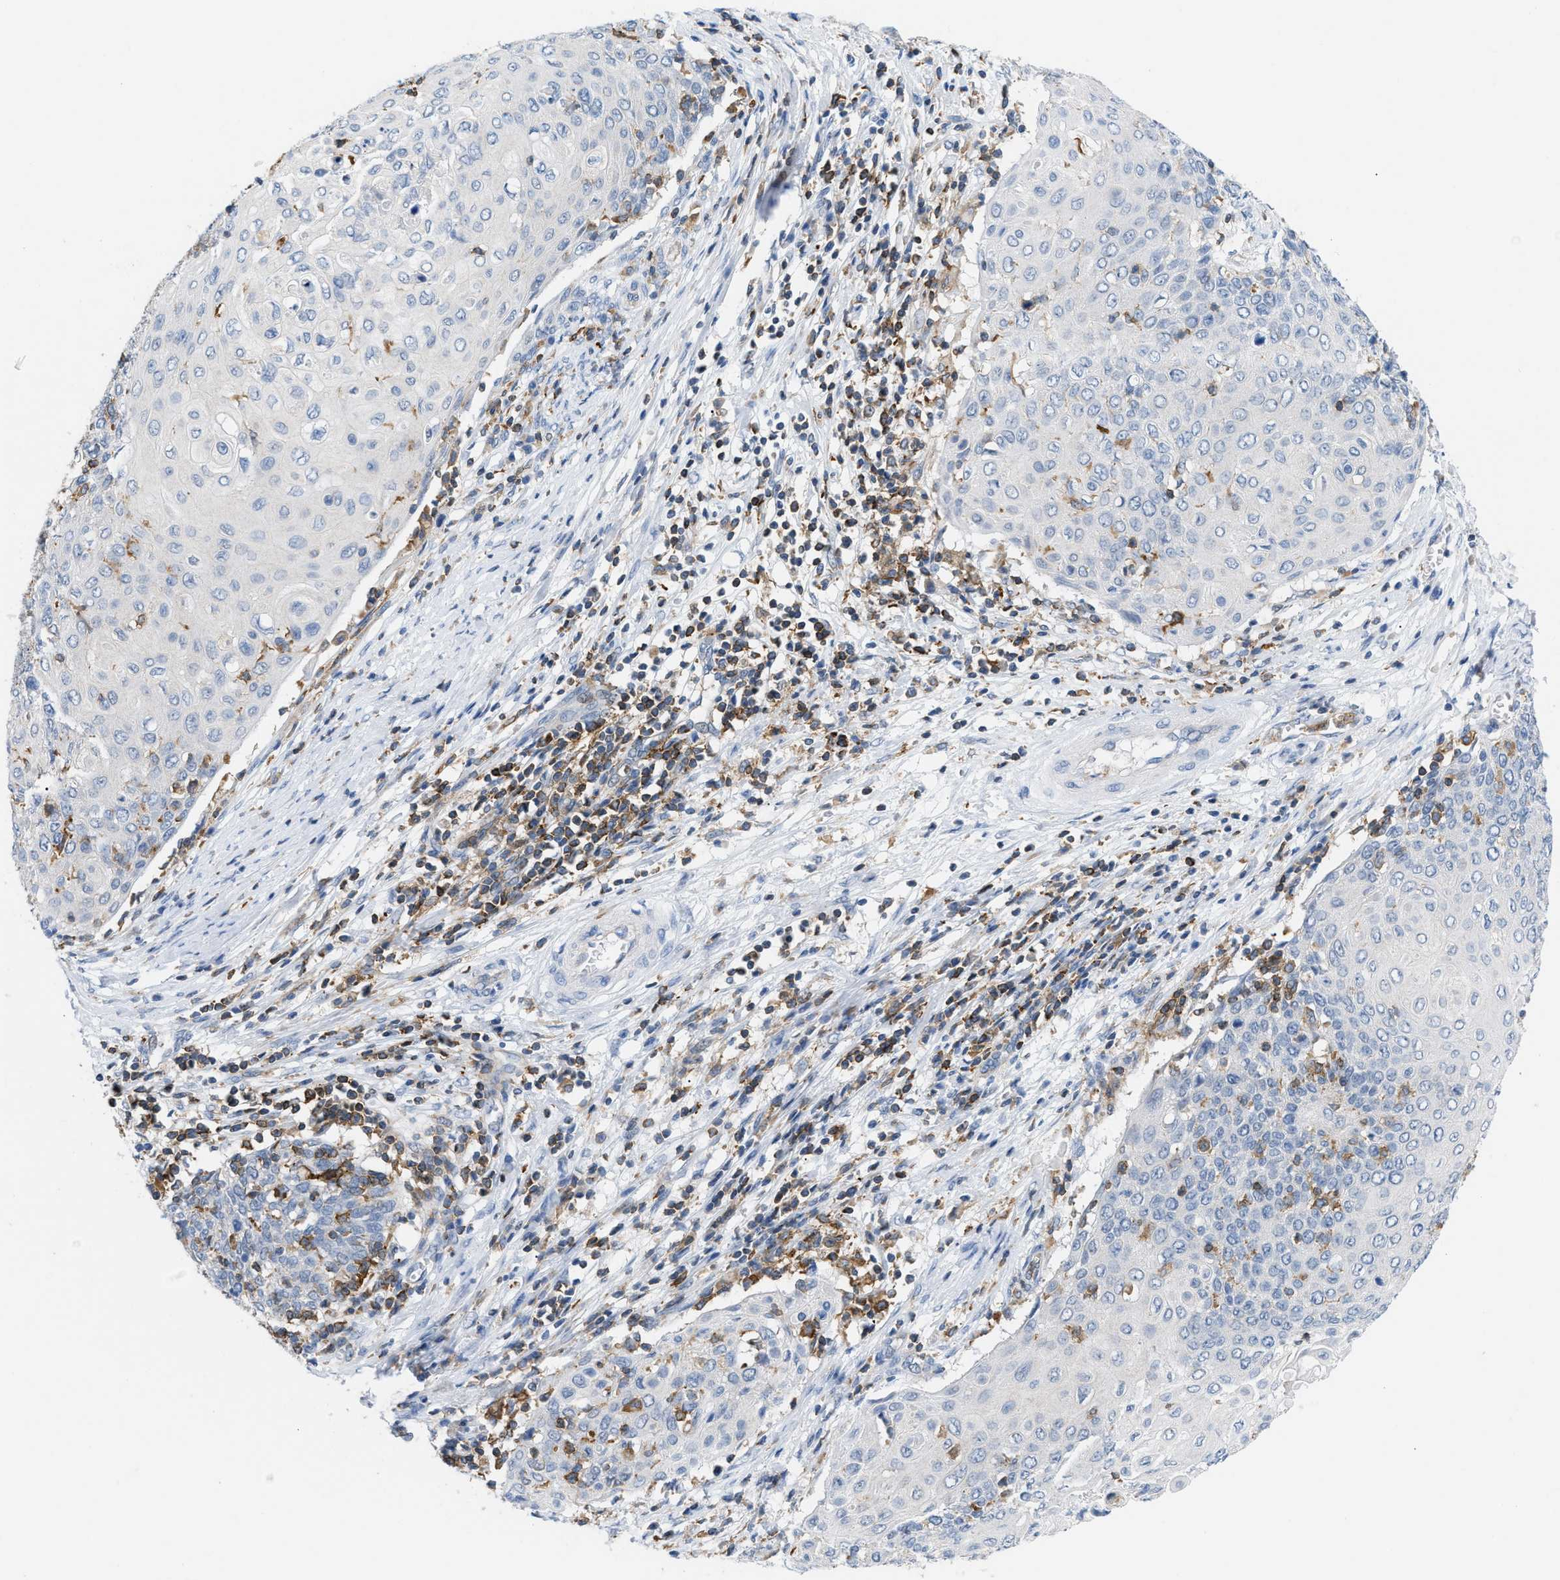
{"staining": {"intensity": "negative", "quantity": "none", "location": "none"}, "tissue": "cervical cancer", "cell_type": "Tumor cells", "image_type": "cancer", "snomed": [{"axis": "morphology", "description": "Squamous cell carcinoma, NOS"}, {"axis": "topography", "description": "Cervix"}], "caption": "The immunohistochemistry (IHC) photomicrograph has no significant staining in tumor cells of cervical cancer tissue.", "gene": "INPP5D", "patient": {"sex": "female", "age": 39}}